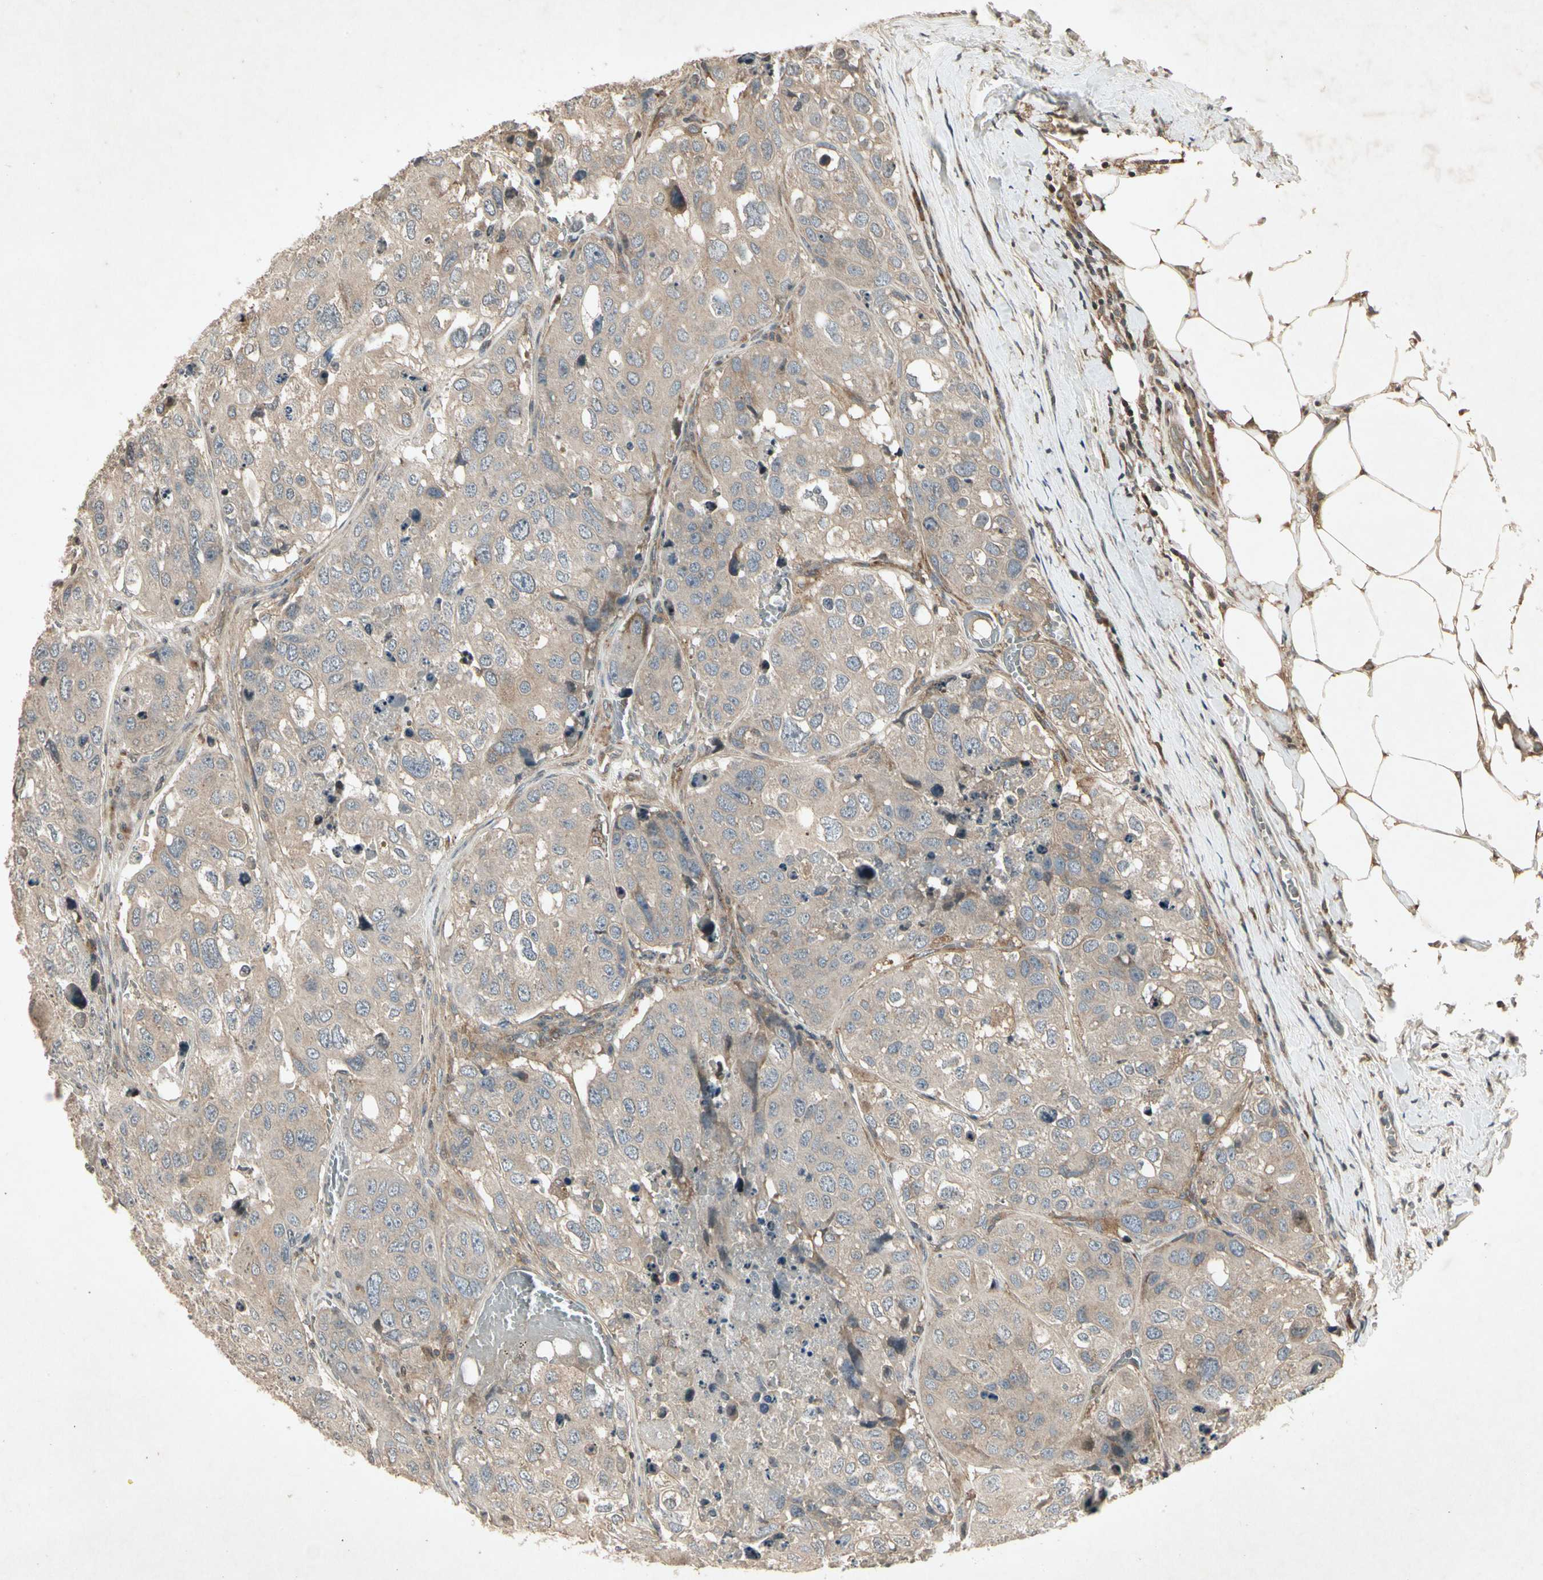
{"staining": {"intensity": "weak", "quantity": ">75%", "location": "cytoplasmic/membranous"}, "tissue": "urothelial cancer", "cell_type": "Tumor cells", "image_type": "cancer", "snomed": [{"axis": "morphology", "description": "Urothelial carcinoma, High grade"}, {"axis": "topography", "description": "Lymph node"}, {"axis": "topography", "description": "Urinary bladder"}], "caption": "Tumor cells exhibit low levels of weak cytoplasmic/membranous staining in about >75% of cells in human high-grade urothelial carcinoma. The staining was performed using DAB (3,3'-diaminobenzidine), with brown indicating positive protein expression. Nuclei are stained blue with hematoxylin.", "gene": "TEK", "patient": {"sex": "male", "age": 51}}